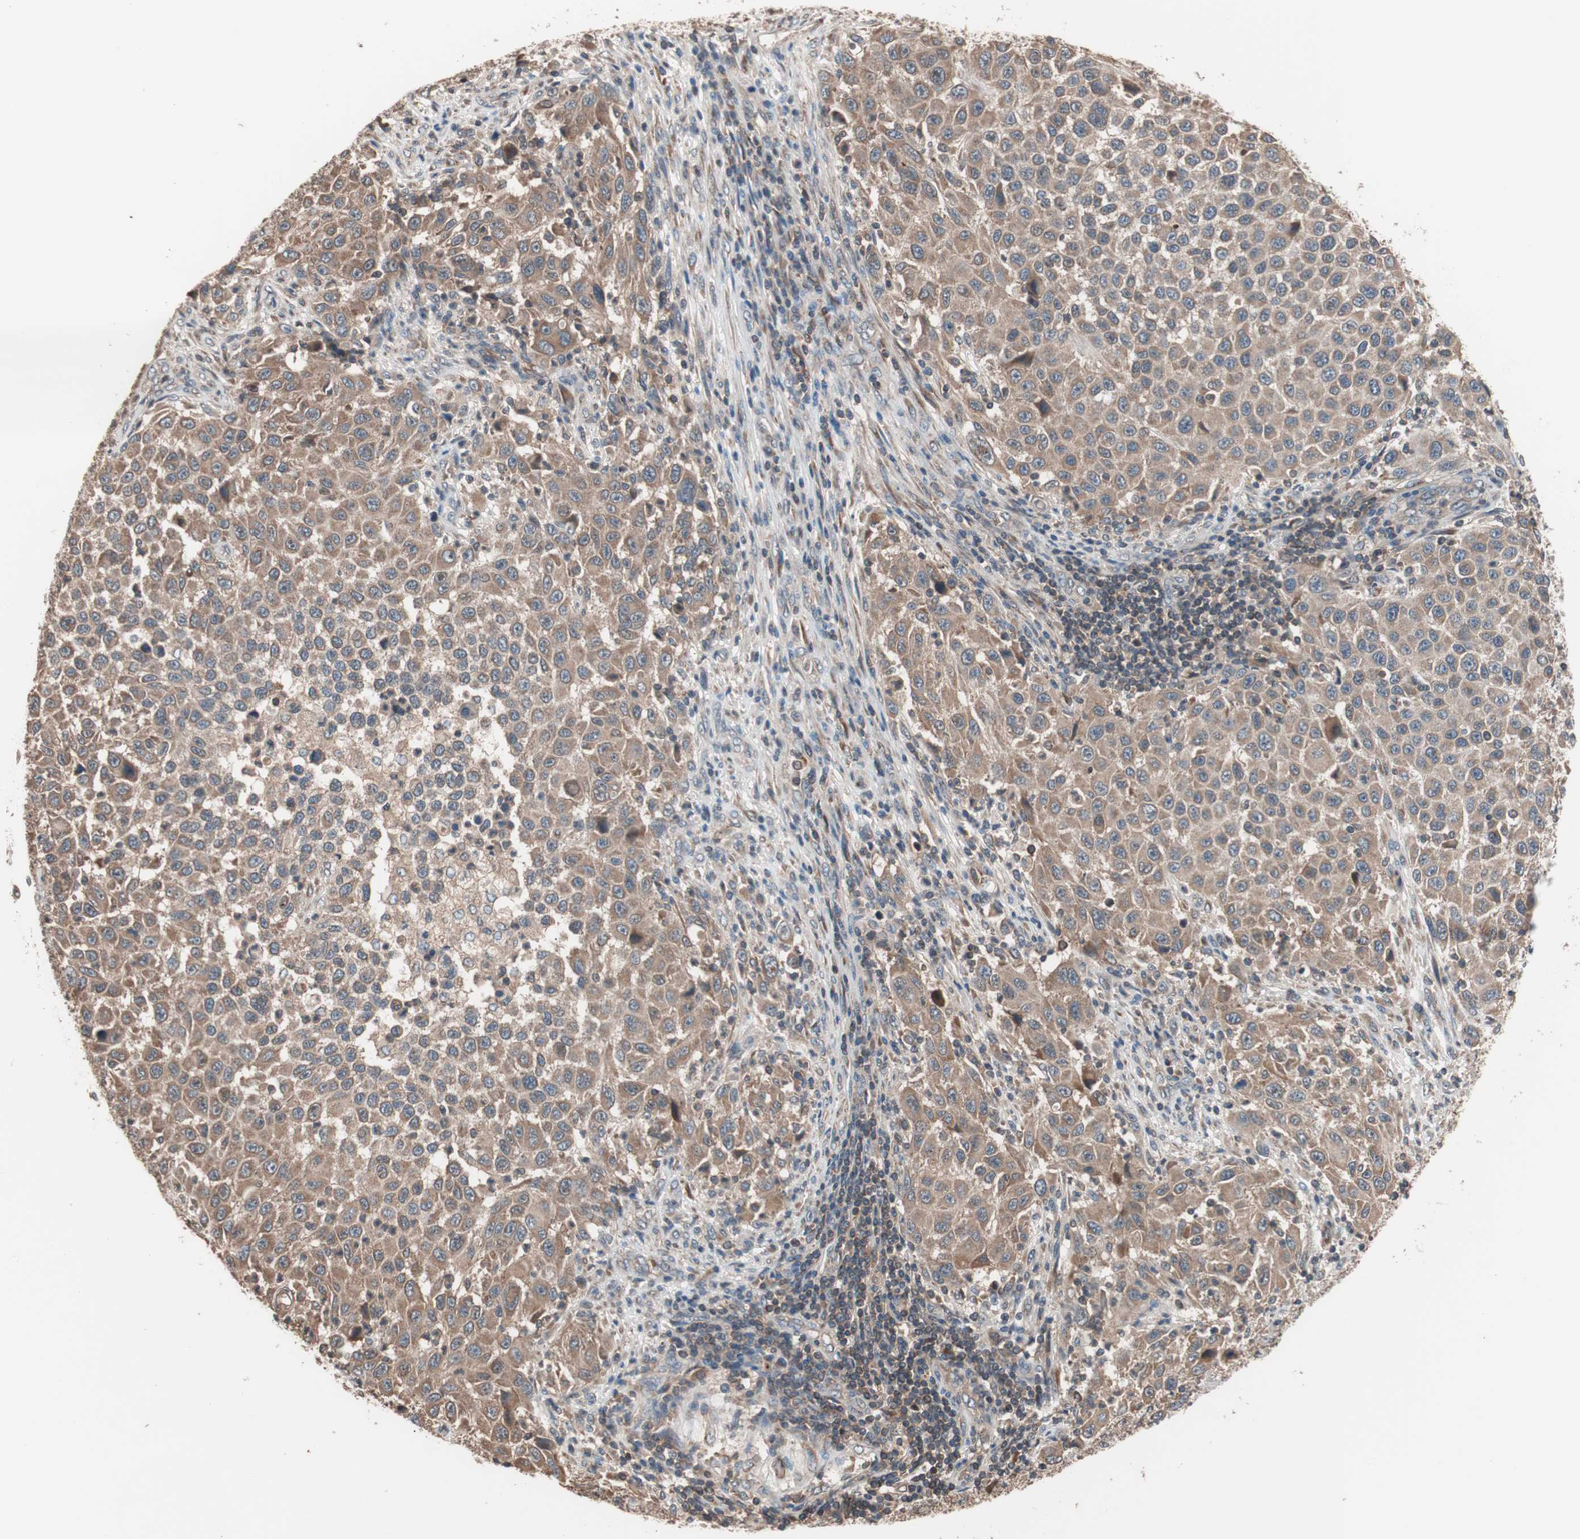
{"staining": {"intensity": "moderate", "quantity": ">75%", "location": "cytoplasmic/membranous"}, "tissue": "melanoma", "cell_type": "Tumor cells", "image_type": "cancer", "snomed": [{"axis": "morphology", "description": "Malignant melanoma, Metastatic site"}, {"axis": "topography", "description": "Lymph node"}], "caption": "IHC (DAB) staining of human melanoma exhibits moderate cytoplasmic/membranous protein positivity in approximately >75% of tumor cells.", "gene": "GLYCTK", "patient": {"sex": "male", "age": 61}}